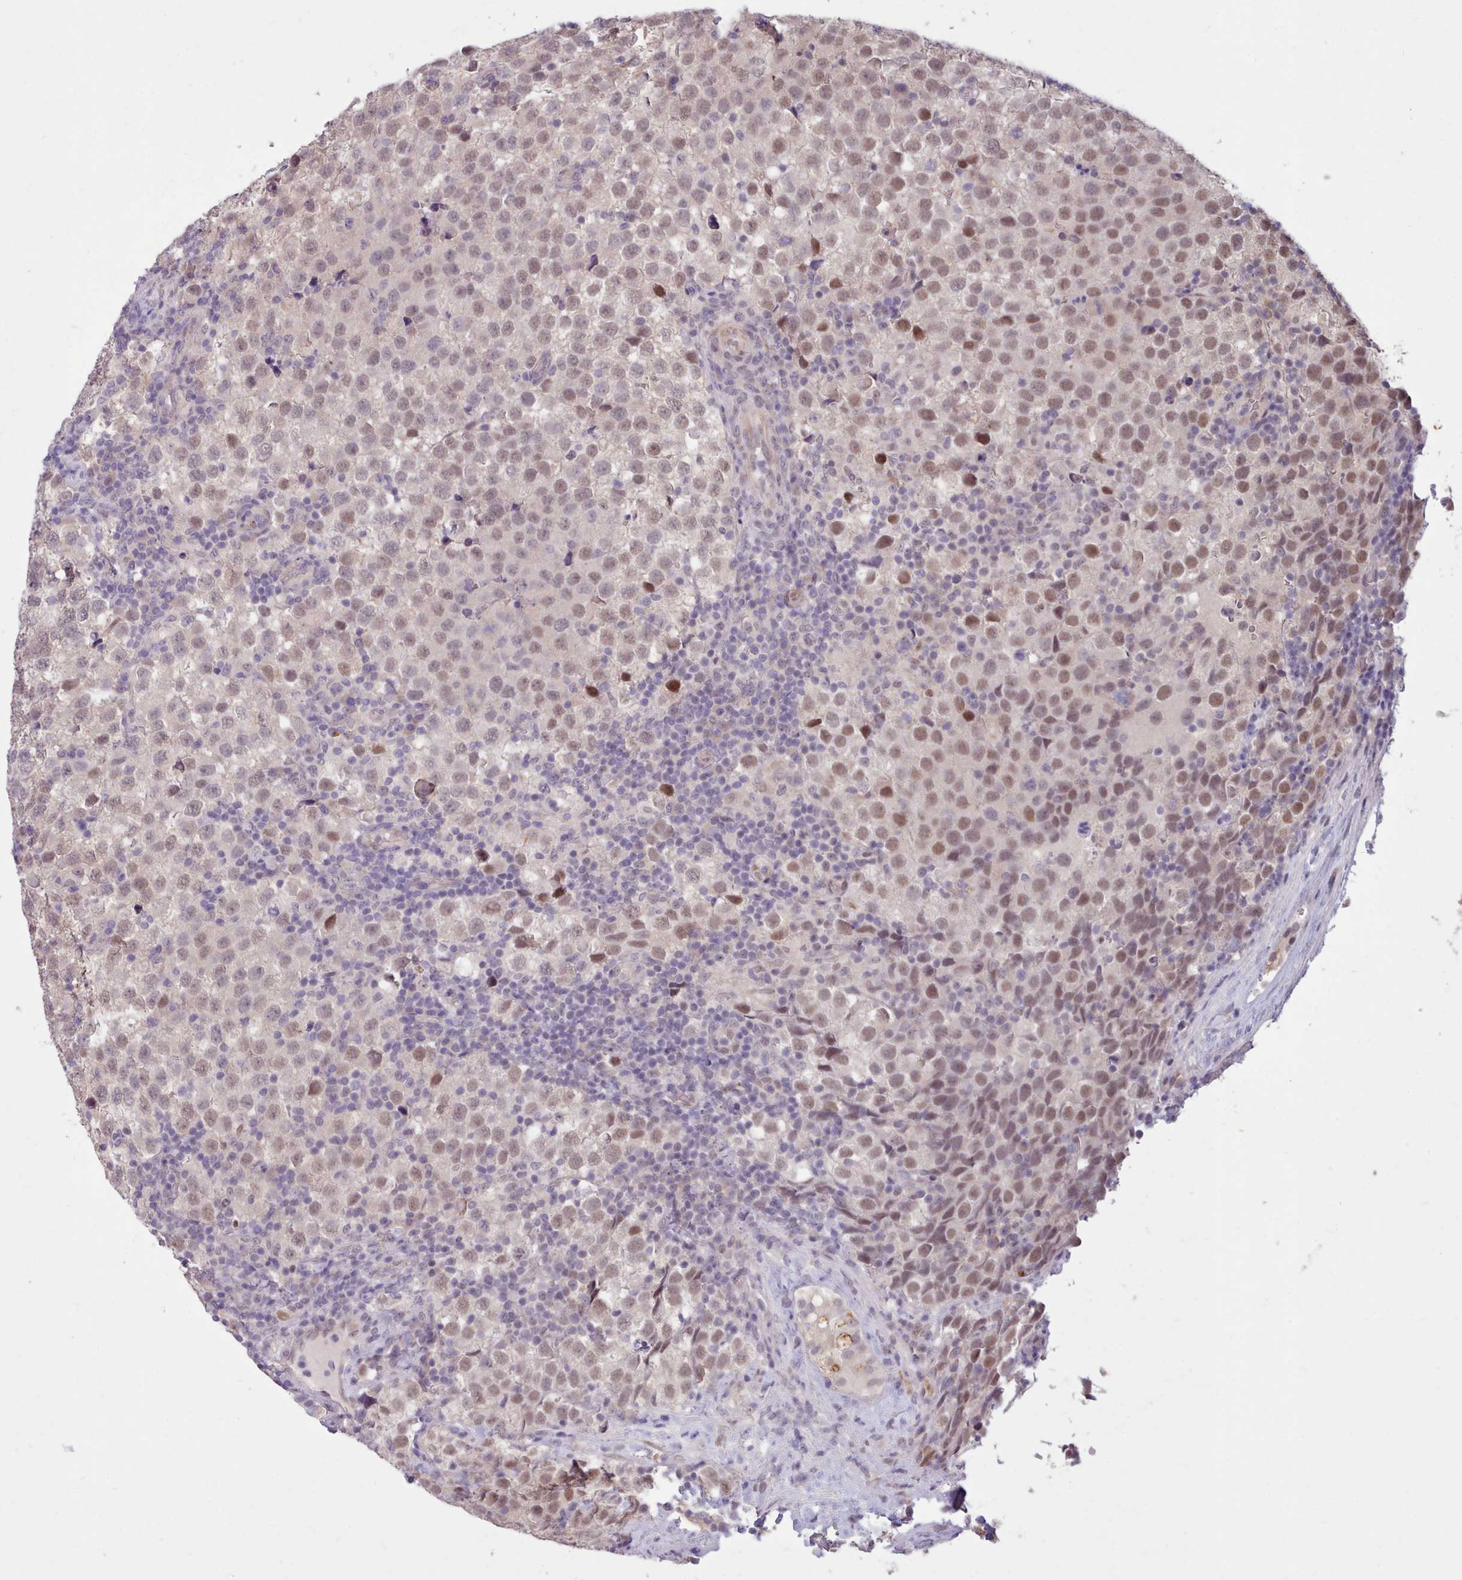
{"staining": {"intensity": "weak", "quantity": "25%-75%", "location": "nuclear"}, "tissue": "testis cancer", "cell_type": "Tumor cells", "image_type": "cancer", "snomed": [{"axis": "morphology", "description": "Seminoma, NOS"}, {"axis": "topography", "description": "Testis"}], "caption": "A brown stain shows weak nuclear expression of a protein in testis seminoma tumor cells. The staining was performed using DAB (3,3'-diaminobenzidine) to visualize the protein expression in brown, while the nuclei were stained in blue with hematoxylin (Magnification: 20x).", "gene": "ZNF607", "patient": {"sex": "male", "age": 34}}